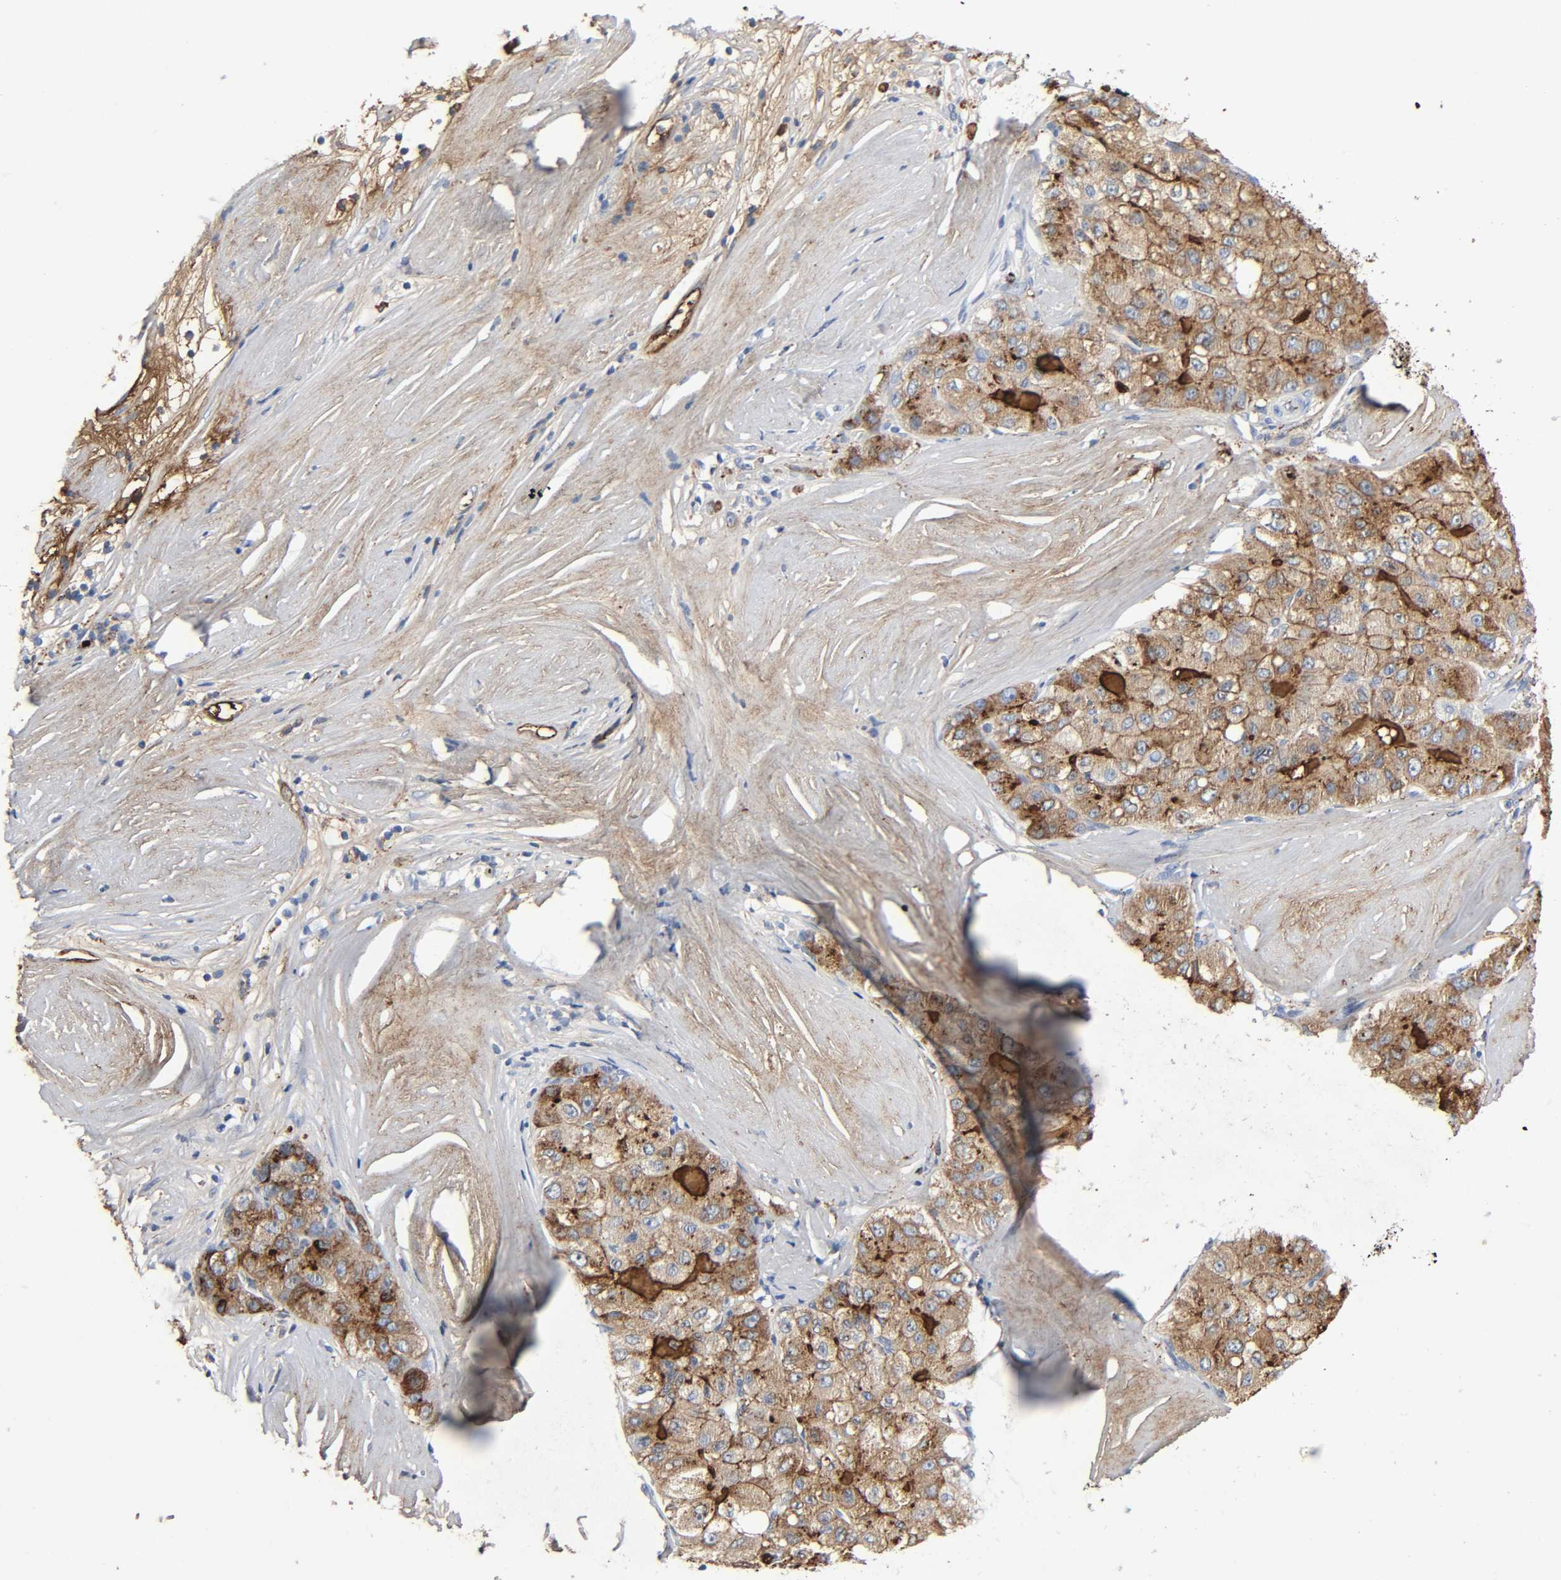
{"staining": {"intensity": "moderate", "quantity": "25%-75%", "location": "cytoplasmic/membranous"}, "tissue": "liver cancer", "cell_type": "Tumor cells", "image_type": "cancer", "snomed": [{"axis": "morphology", "description": "Carcinoma, Hepatocellular, NOS"}, {"axis": "topography", "description": "Liver"}], "caption": "Immunohistochemistry (IHC) image of human liver cancer stained for a protein (brown), which exhibits medium levels of moderate cytoplasmic/membranous positivity in about 25%-75% of tumor cells.", "gene": "C3", "patient": {"sex": "male", "age": 80}}